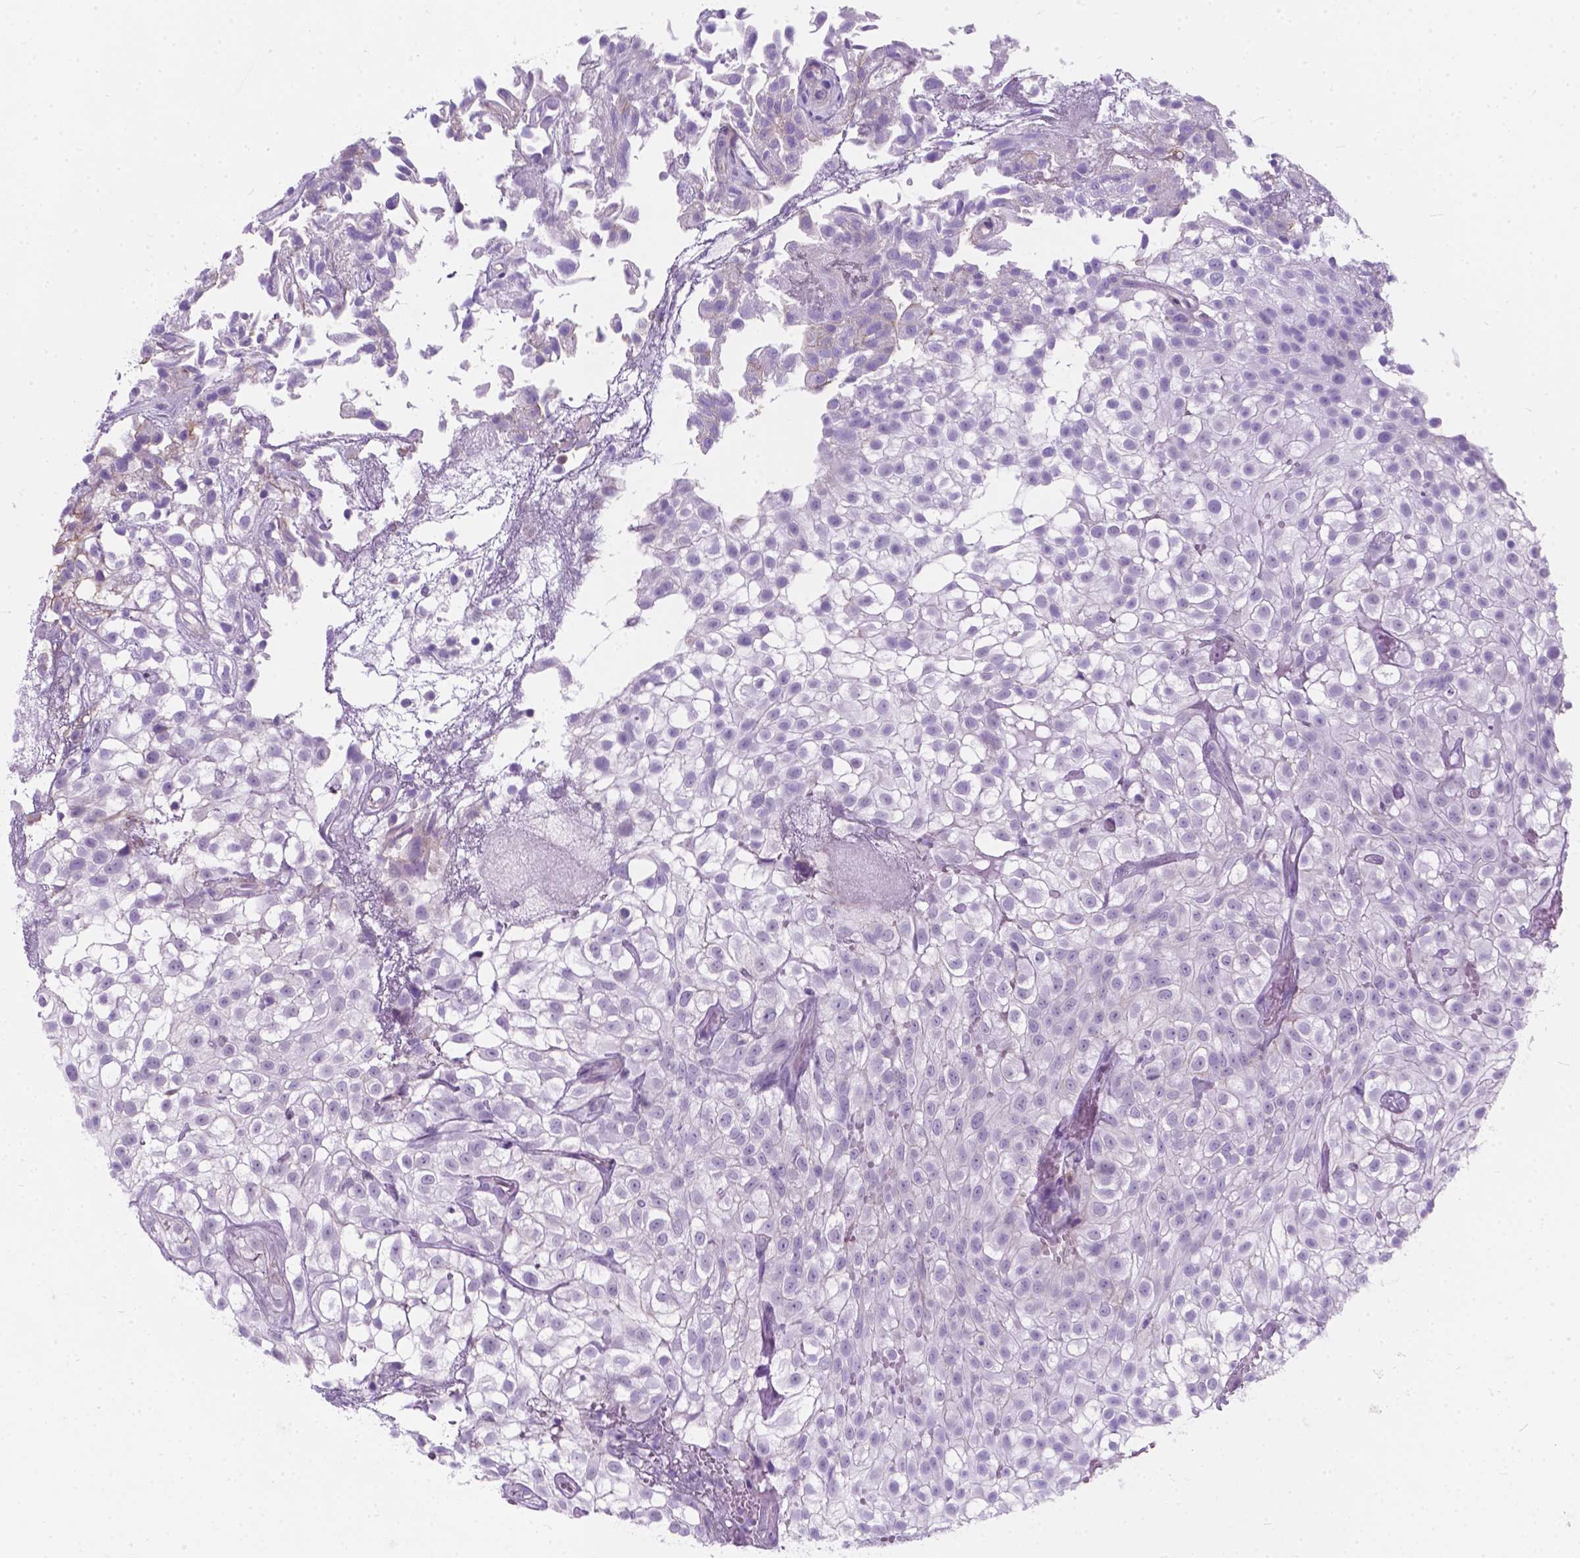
{"staining": {"intensity": "negative", "quantity": "none", "location": "none"}, "tissue": "urothelial cancer", "cell_type": "Tumor cells", "image_type": "cancer", "snomed": [{"axis": "morphology", "description": "Urothelial carcinoma, High grade"}, {"axis": "topography", "description": "Urinary bladder"}], "caption": "Urothelial cancer stained for a protein using immunohistochemistry (IHC) demonstrates no staining tumor cells.", "gene": "KIAA0040", "patient": {"sex": "male", "age": 56}}